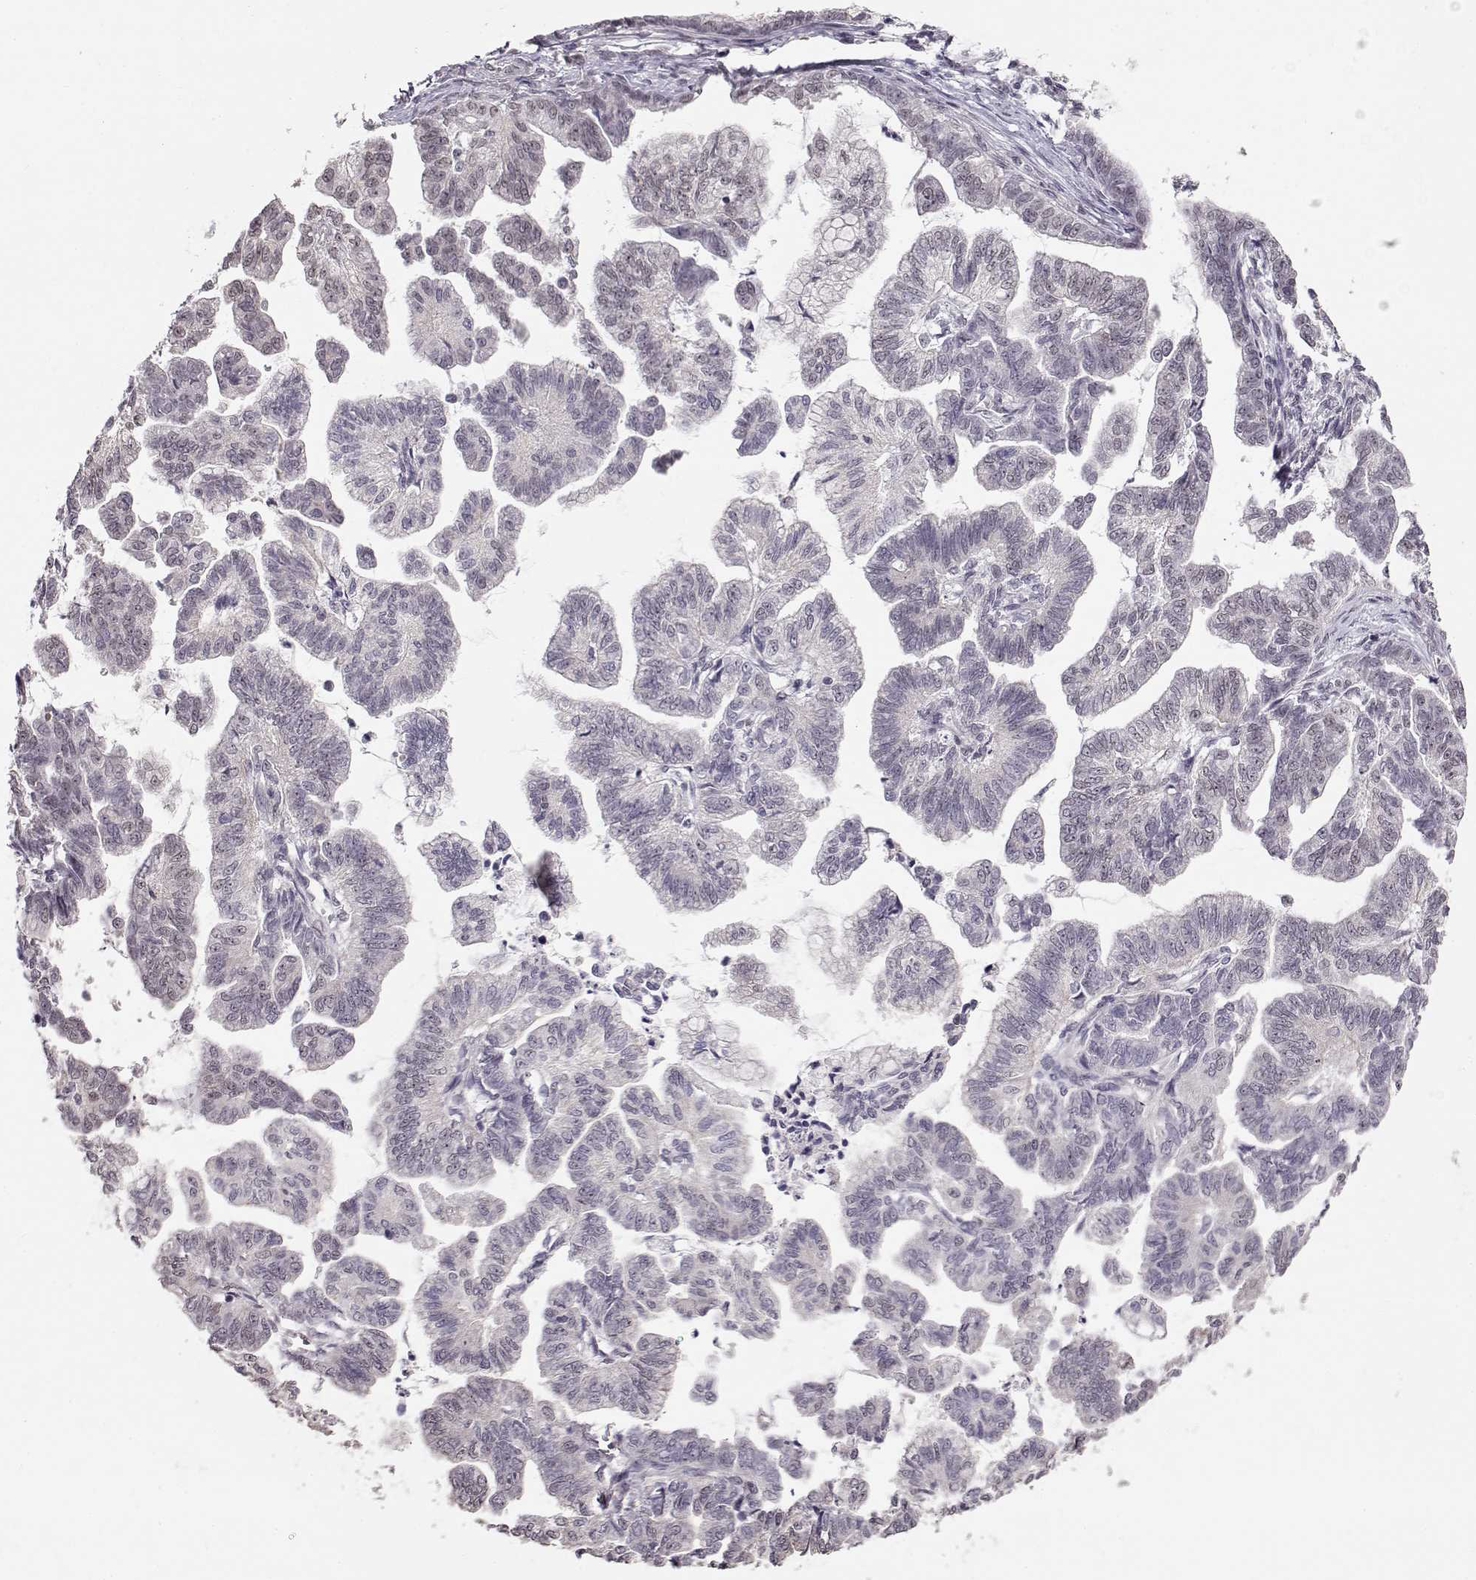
{"staining": {"intensity": "weak", "quantity": "<25%", "location": "nuclear"}, "tissue": "stomach cancer", "cell_type": "Tumor cells", "image_type": "cancer", "snomed": [{"axis": "morphology", "description": "Adenocarcinoma, NOS"}, {"axis": "topography", "description": "Stomach"}], "caption": "The photomicrograph exhibits no significant expression in tumor cells of adenocarcinoma (stomach). (DAB (3,3'-diaminobenzidine) immunohistochemistry with hematoxylin counter stain).", "gene": "PCP4", "patient": {"sex": "male", "age": 83}}